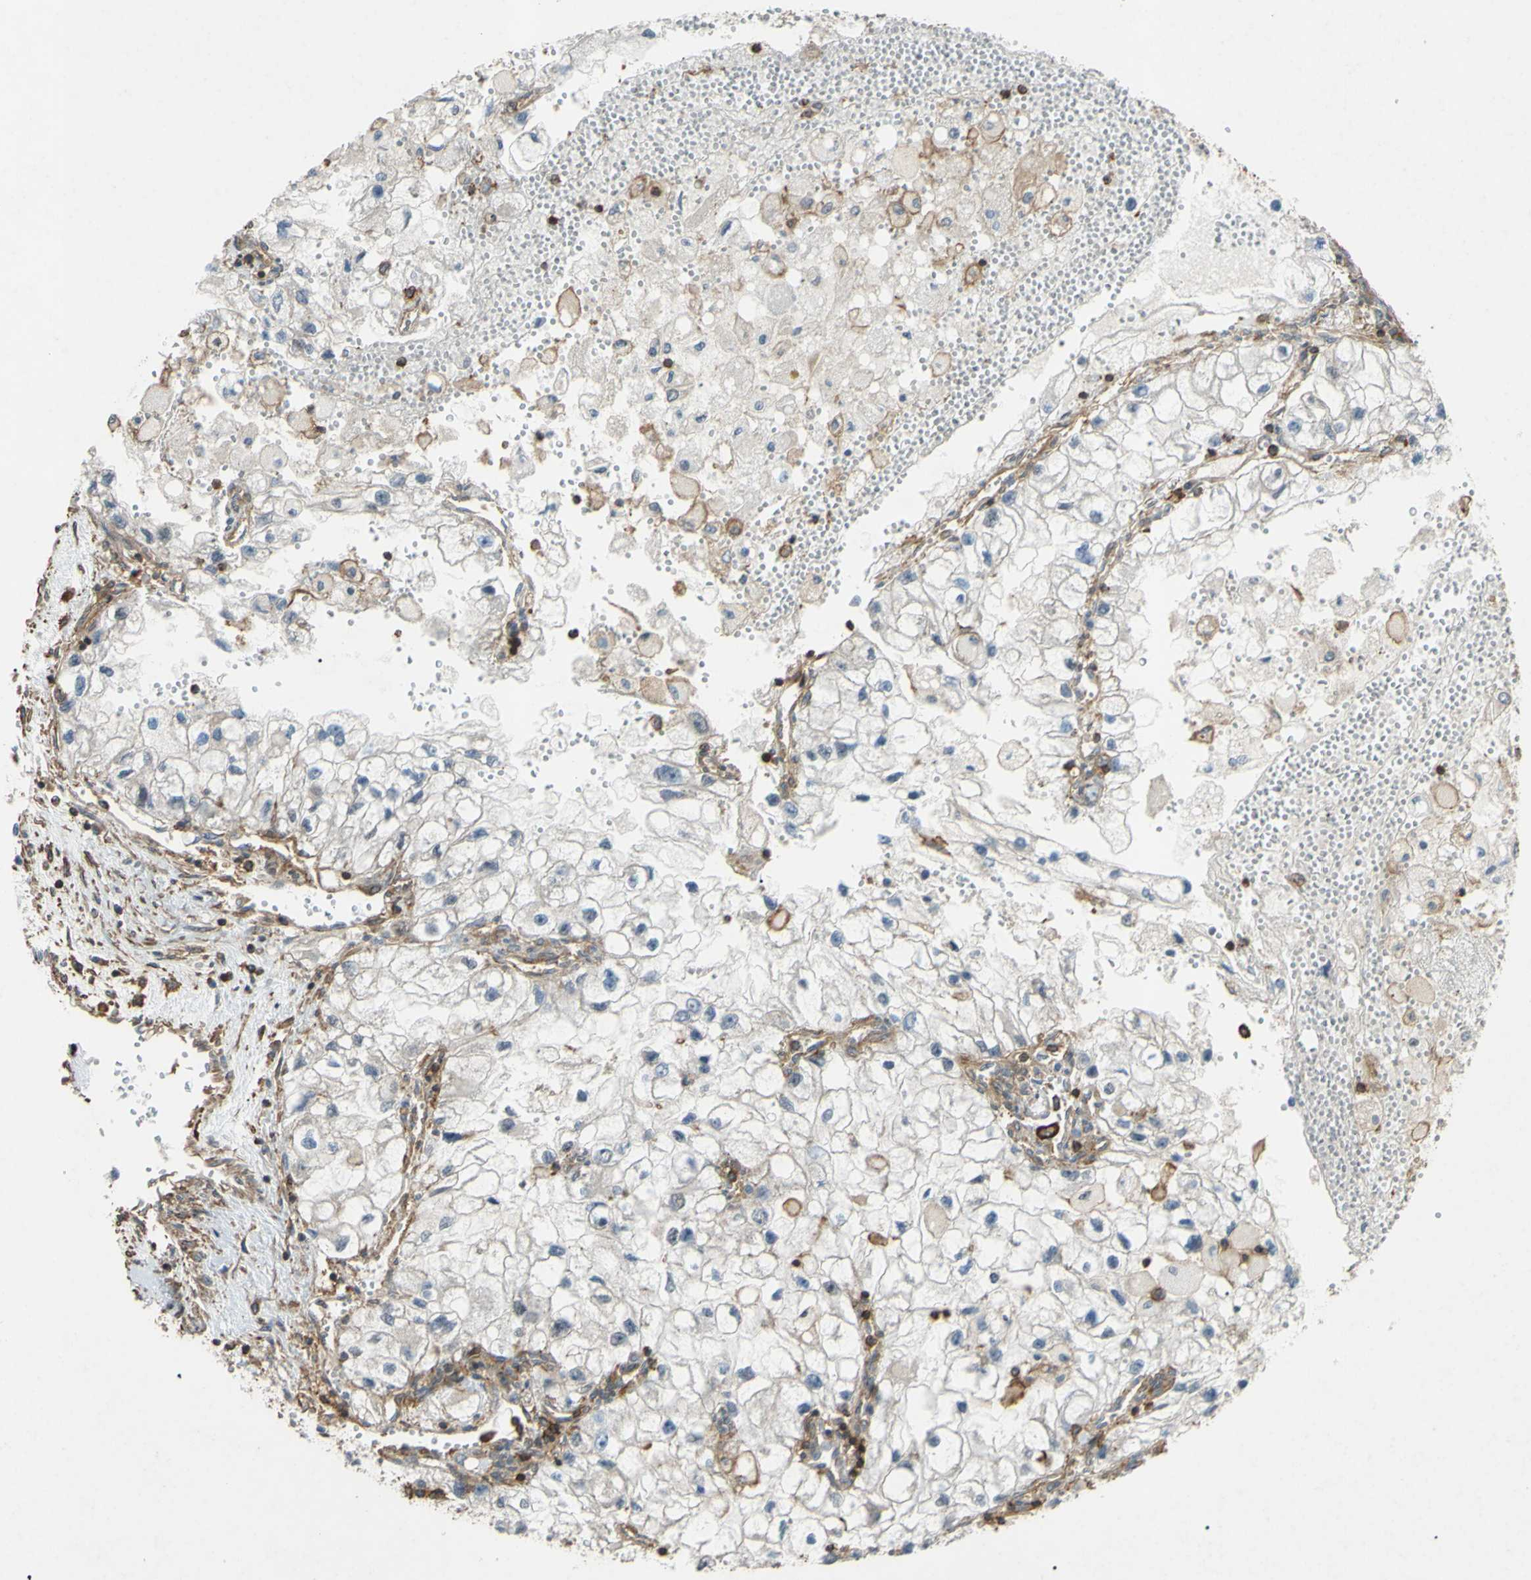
{"staining": {"intensity": "negative", "quantity": "none", "location": "none"}, "tissue": "renal cancer", "cell_type": "Tumor cells", "image_type": "cancer", "snomed": [{"axis": "morphology", "description": "Adenocarcinoma, NOS"}, {"axis": "topography", "description": "Kidney"}], "caption": "Tumor cells show no significant protein positivity in renal adenocarcinoma.", "gene": "ADD3", "patient": {"sex": "female", "age": 70}}